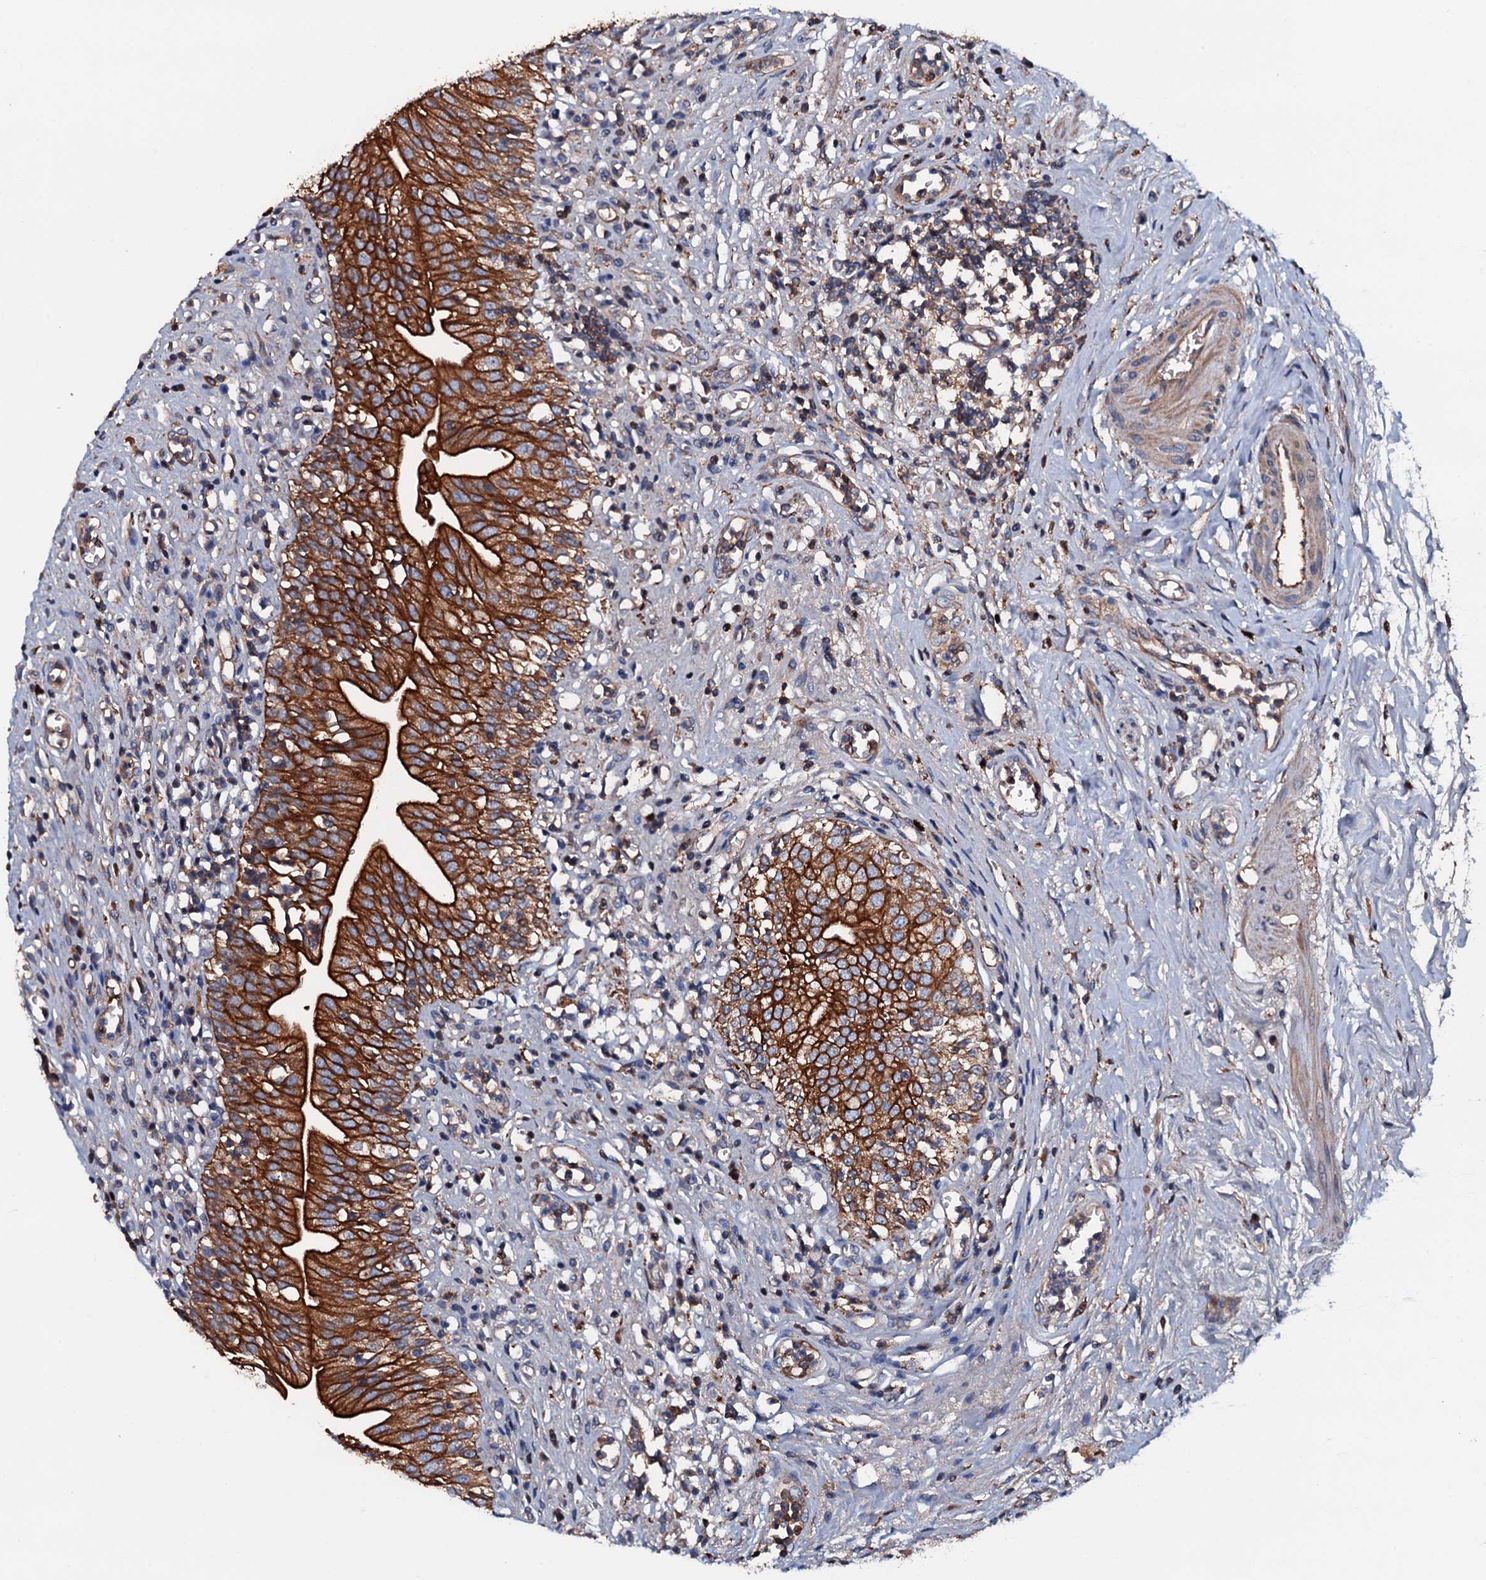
{"staining": {"intensity": "strong", "quantity": ">75%", "location": "cytoplasmic/membranous"}, "tissue": "urinary bladder", "cell_type": "Urothelial cells", "image_type": "normal", "snomed": [{"axis": "morphology", "description": "Normal tissue, NOS"}, {"axis": "morphology", "description": "Inflammation, NOS"}, {"axis": "topography", "description": "Urinary bladder"}], "caption": "There is high levels of strong cytoplasmic/membranous expression in urothelial cells of normal urinary bladder, as demonstrated by immunohistochemical staining (brown color).", "gene": "NEK1", "patient": {"sex": "male", "age": 63}}